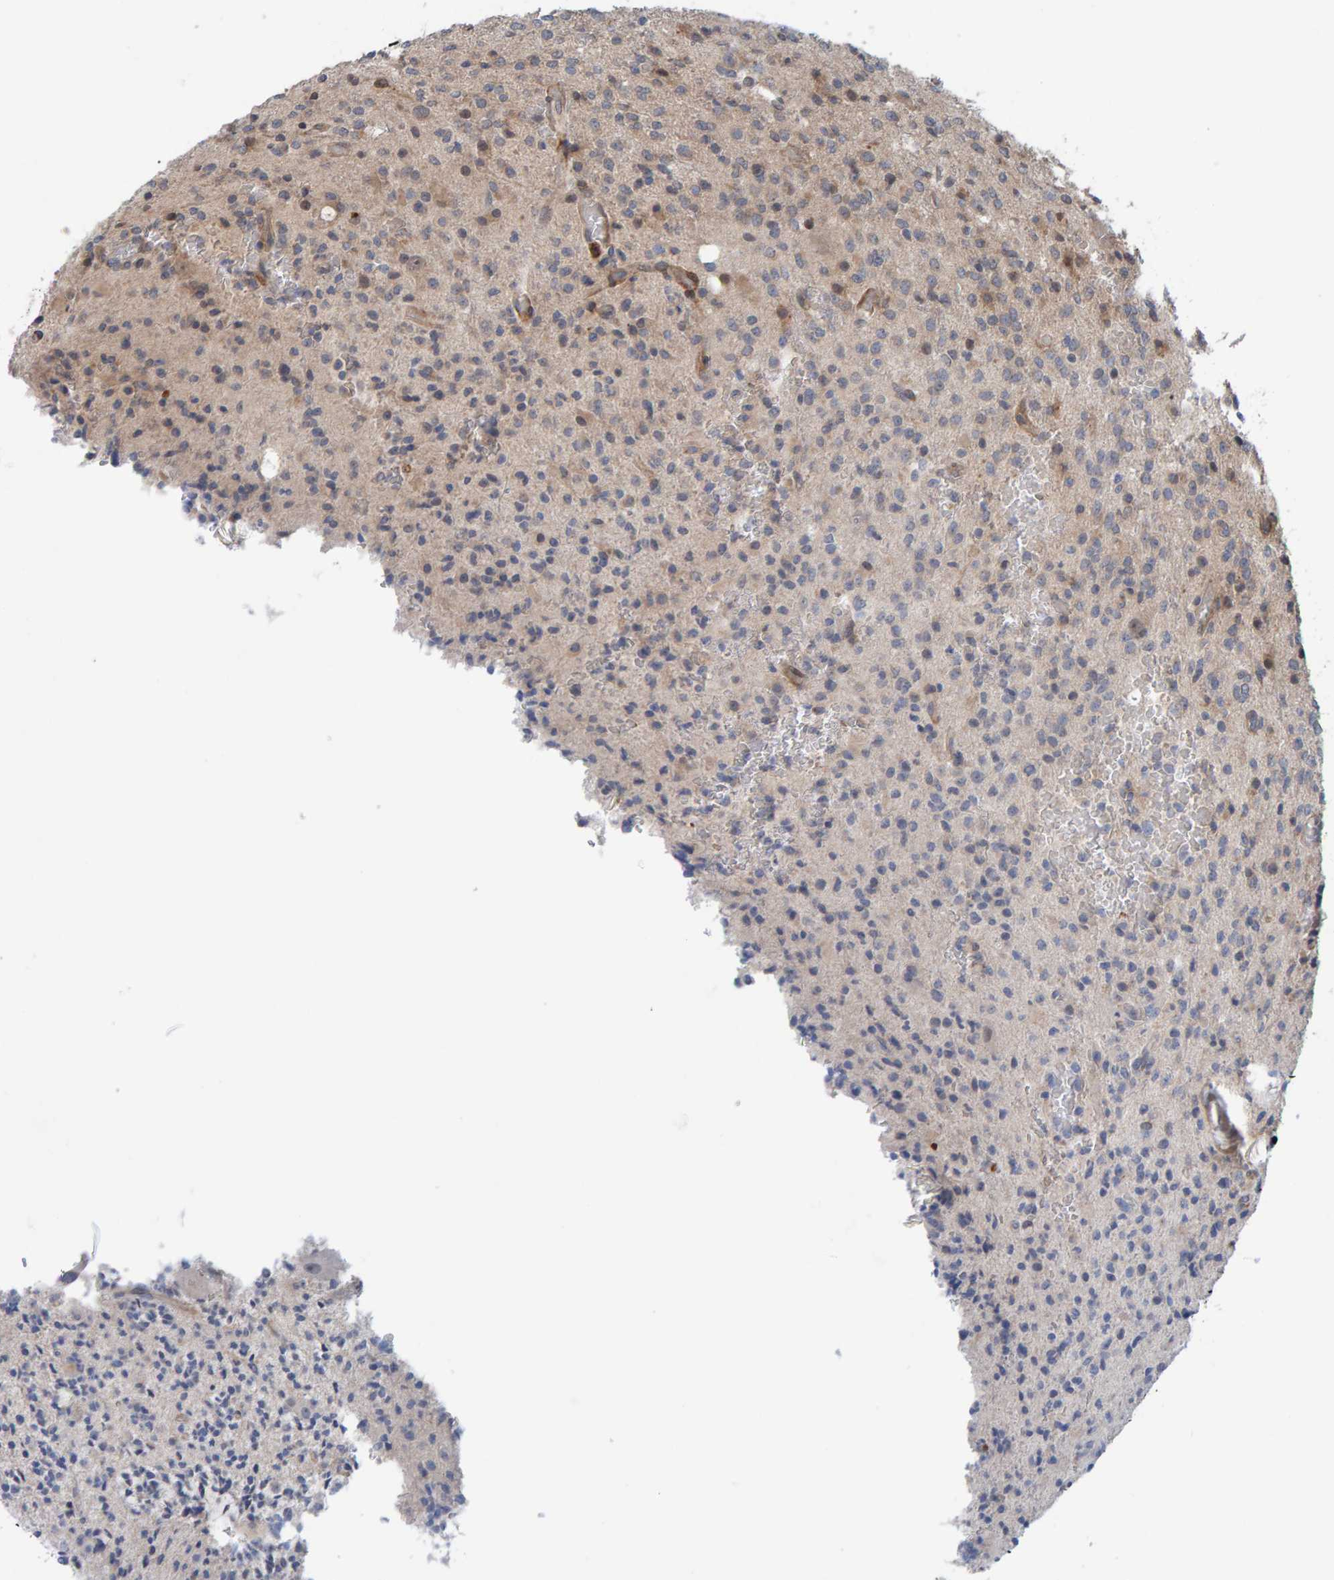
{"staining": {"intensity": "negative", "quantity": "none", "location": "none"}, "tissue": "glioma", "cell_type": "Tumor cells", "image_type": "cancer", "snomed": [{"axis": "morphology", "description": "Glioma, malignant, High grade"}, {"axis": "topography", "description": "Brain"}], "caption": "The immunohistochemistry (IHC) histopathology image has no significant positivity in tumor cells of high-grade glioma (malignant) tissue.", "gene": "MFSD6L", "patient": {"sex": "male", "age": 34}}